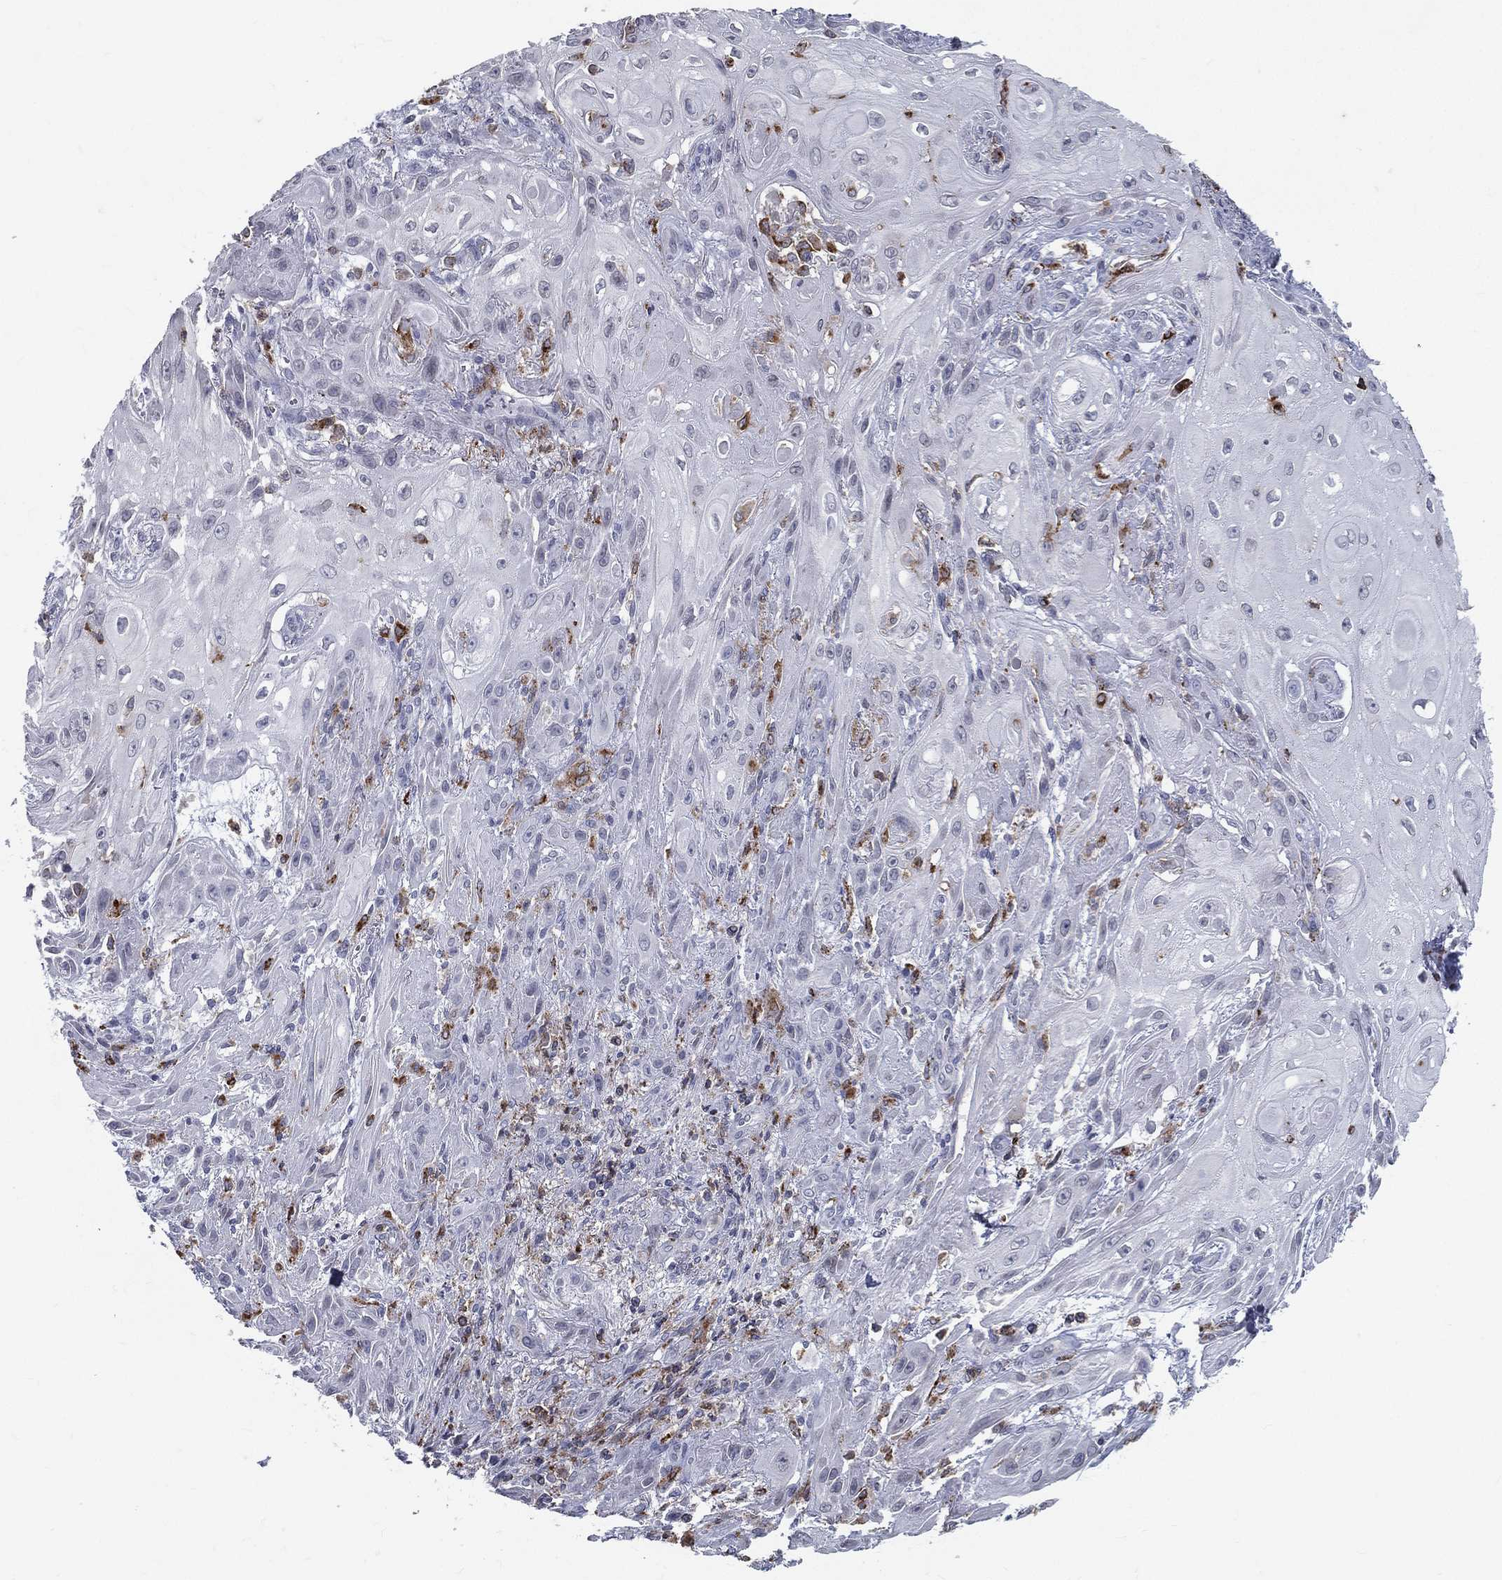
{"staining": {"intensity": "negative", "quantity": "none", "location": "none"}, "tissue": "skin cancer", "cell_type": "Tumor cells", "image_type": "cancer", "snomed": [{"axis": "morphology", "description": "Squamous cell carcinoma, NOS"}, {"axis": "topography", "description": "Skin"}], "caption": "A photomicrograph of squamous cell carcinoma (skin) stained for a protein exhibits no brown staining in tumor cells.", "gene": "EVI2B", "patient": {"sex": "male", "age": 62}}